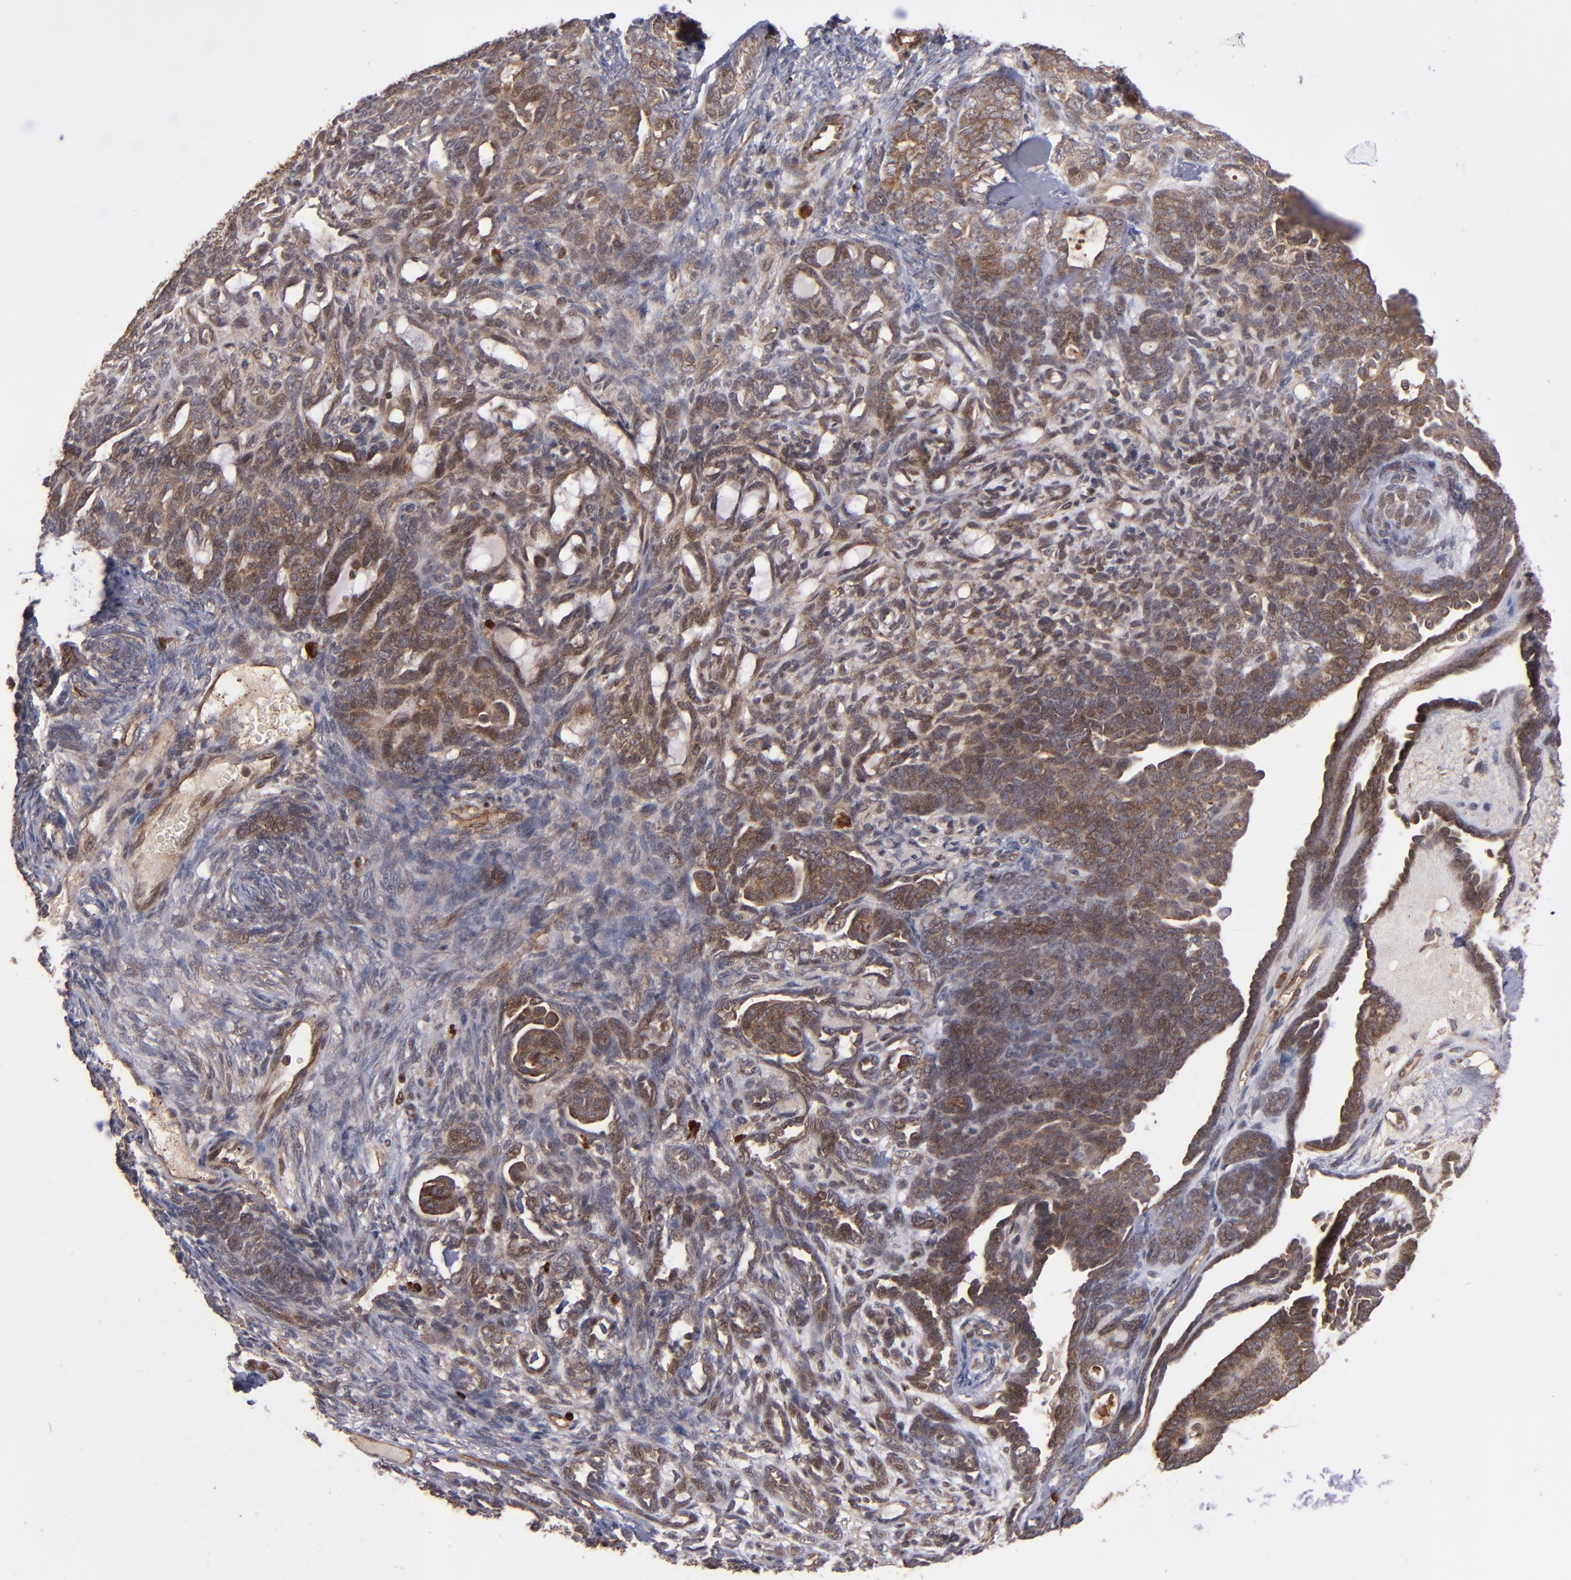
{"staining": {"intensity": "strong", "quantity": "25%-75%", "location": "cytoplasmic/membranous"}, "tissue": "endometrial cancer", "cell_type": "Tumor cells", "image_type": "cancer", "snomed": [{"axis": "morphology", "description": "Neoplasm, malignant, NOS"}, {"axis": "topography", "description": "Endometrium"}], "caption": "An image of human endometrial cancer stained for a protein exhibits strong cytoplasmic/membranous brown staining in tumor cells.", "gene": "BDKRB1", "patient": {"sex": "female", "age": 74}}